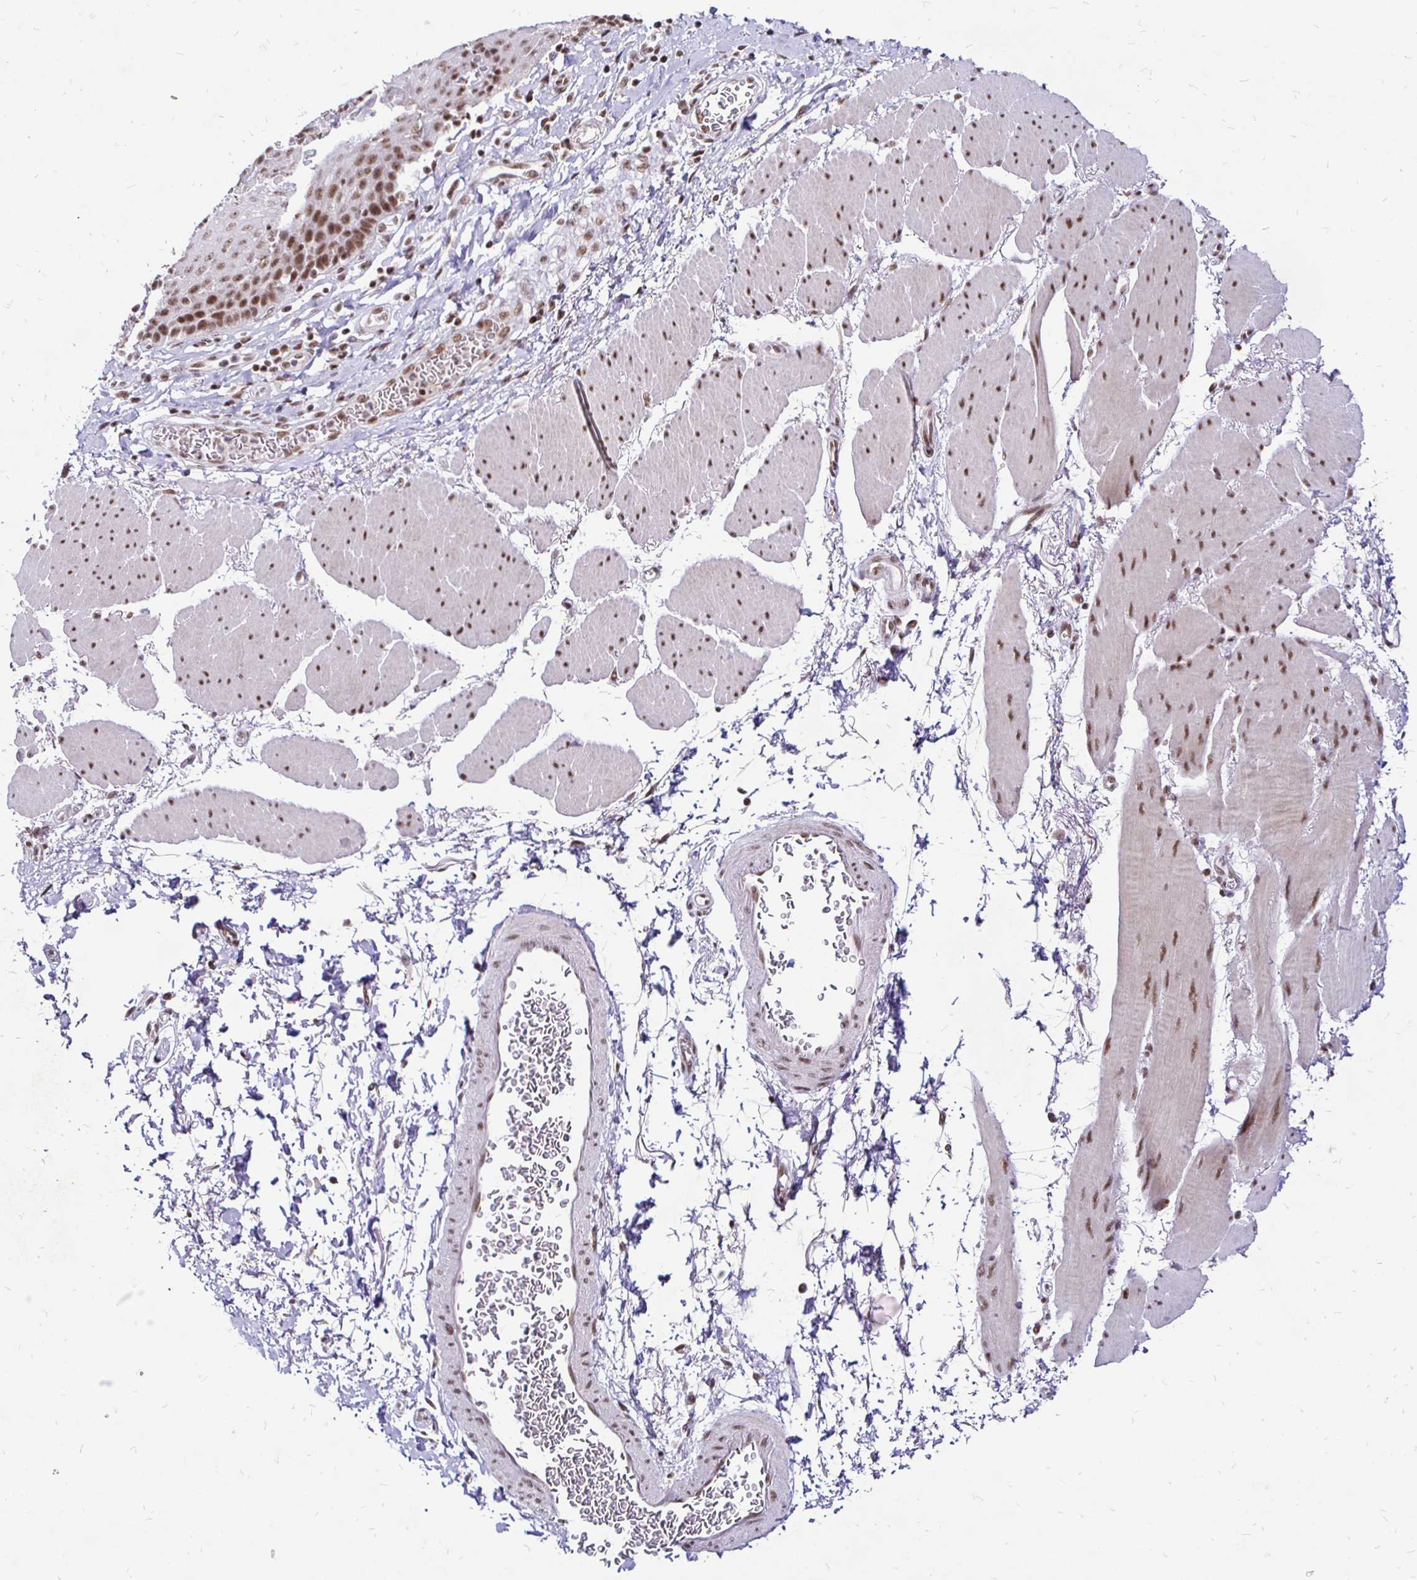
{"staining": {"intensity": "moderate", "quantity": ">75%", "location": "nuclear"}, "tissue": "esophagus", "cell_type": "Squamous epithelial cells", "image_type": "normal", "snomed": [{"axis": "morphology", "description": "Normal tissue, NOS"}, {"axis": "topography", "description": "Esophagus"}], "caption": "Esophagus stained with a brown dye reveals moderate nuclear positive expression in approximately >75% of squamous epithelial cells.", "gene": "SIN3A", "patient": {"sex": "female", "age": 81}}